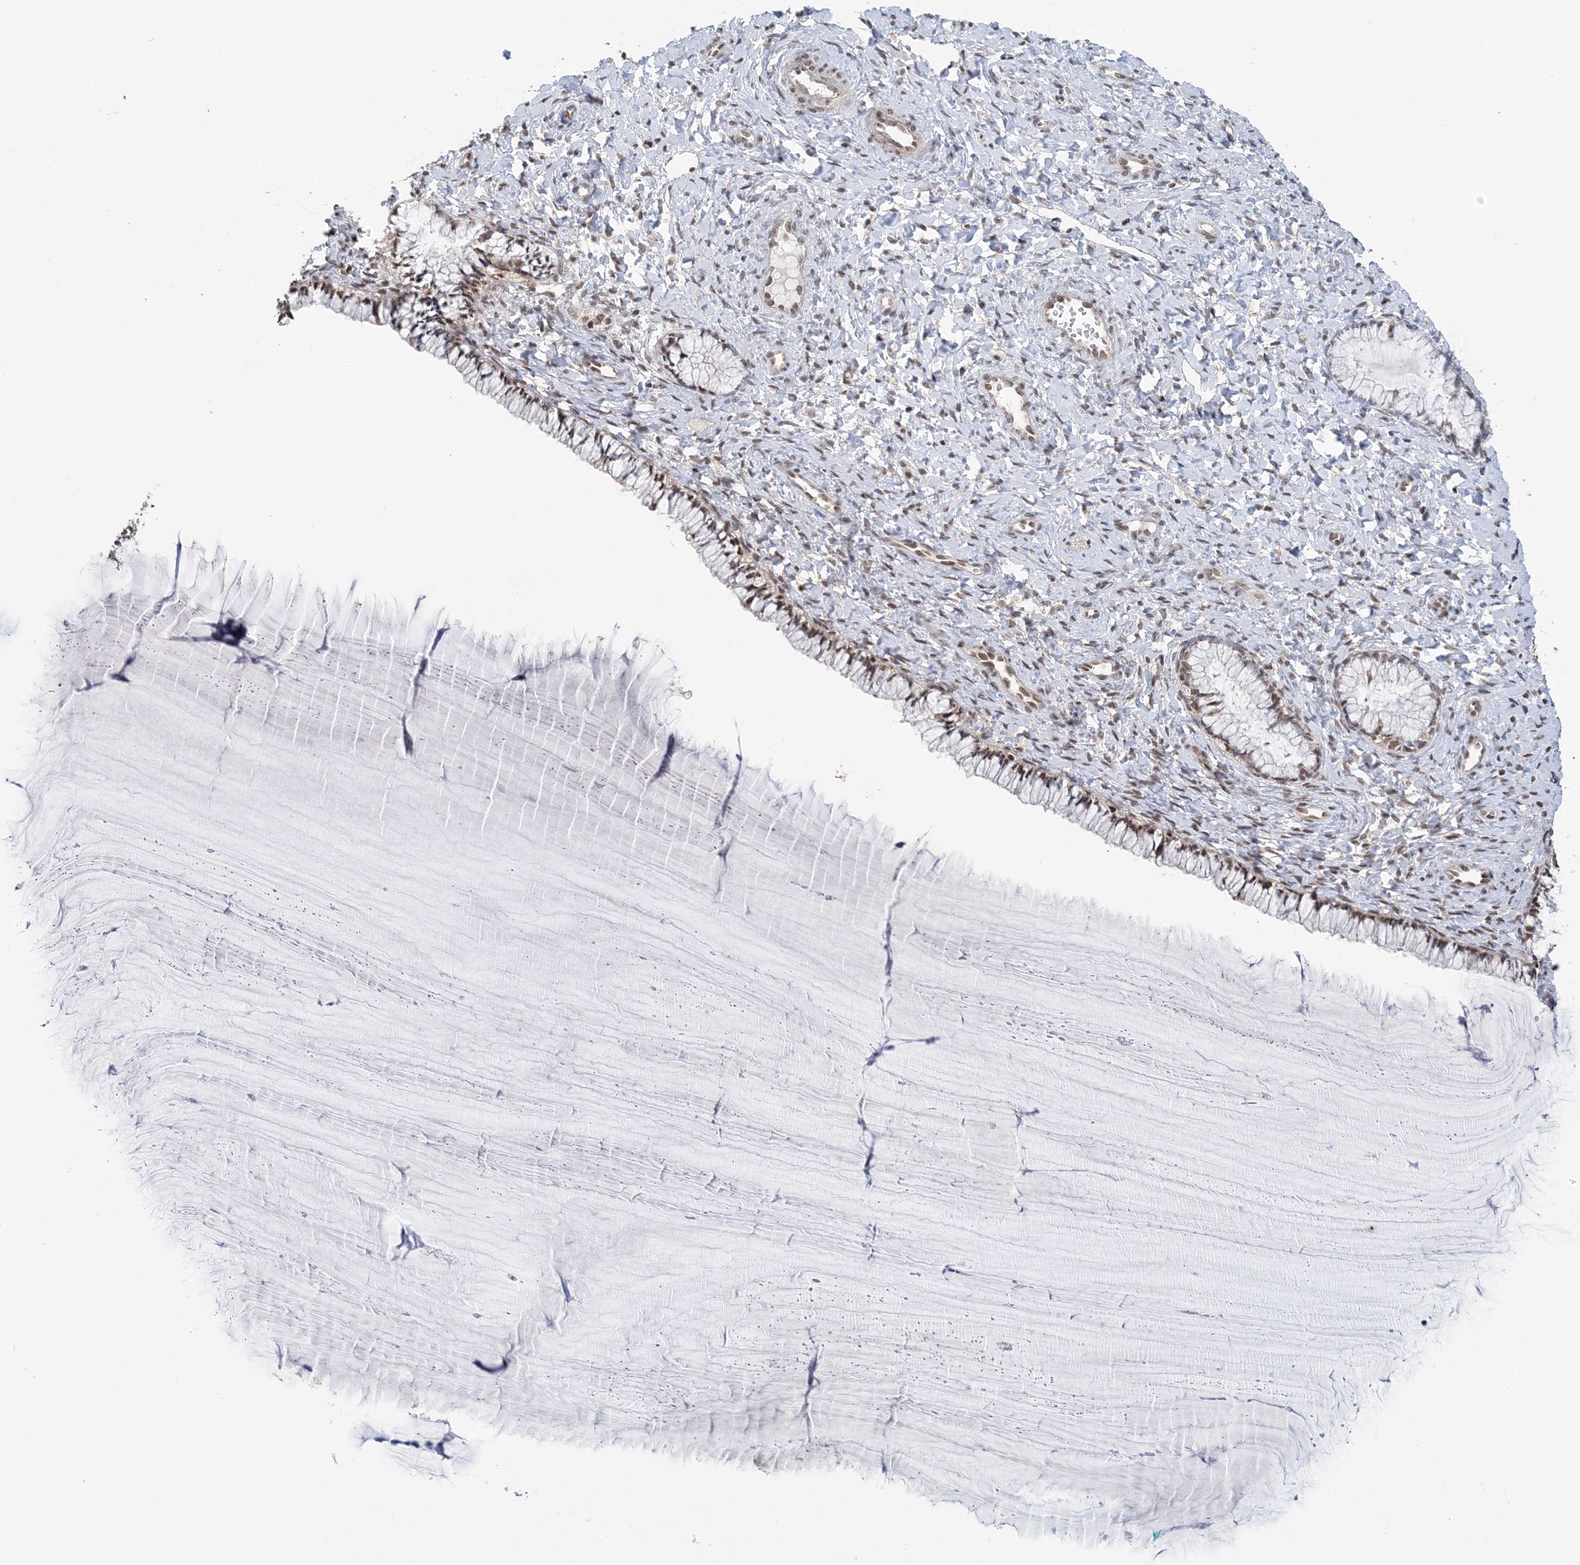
{"staining": {"intensity": "moderate", "quantity": ">75%", "location": "nuclear"}, "tissue": "cervix", "cell_type": "Glandular cells", "image_type": "normal", "snomed": [{"axis": "morphology", "description": "Normal tissue, NOS"}, {"axis": "morphology", "description": "Adenocarcinoma, NOS"}, {"axis": "topography", "description": "Cervix"}], "caption": "Cervix was stained to show a protein in brown. There is medium levels of moderate nuclear staining in about >75% of glandular cells. The staining was performed using DAB (3,3'-diaminobenzidine) to visualize the protein expression in brown, while the nuclei were stained in blue with hematoxylin (Magnification: 20x).", "gene": "CCDC152", "patient": {"sex": "female", "age": 29}}